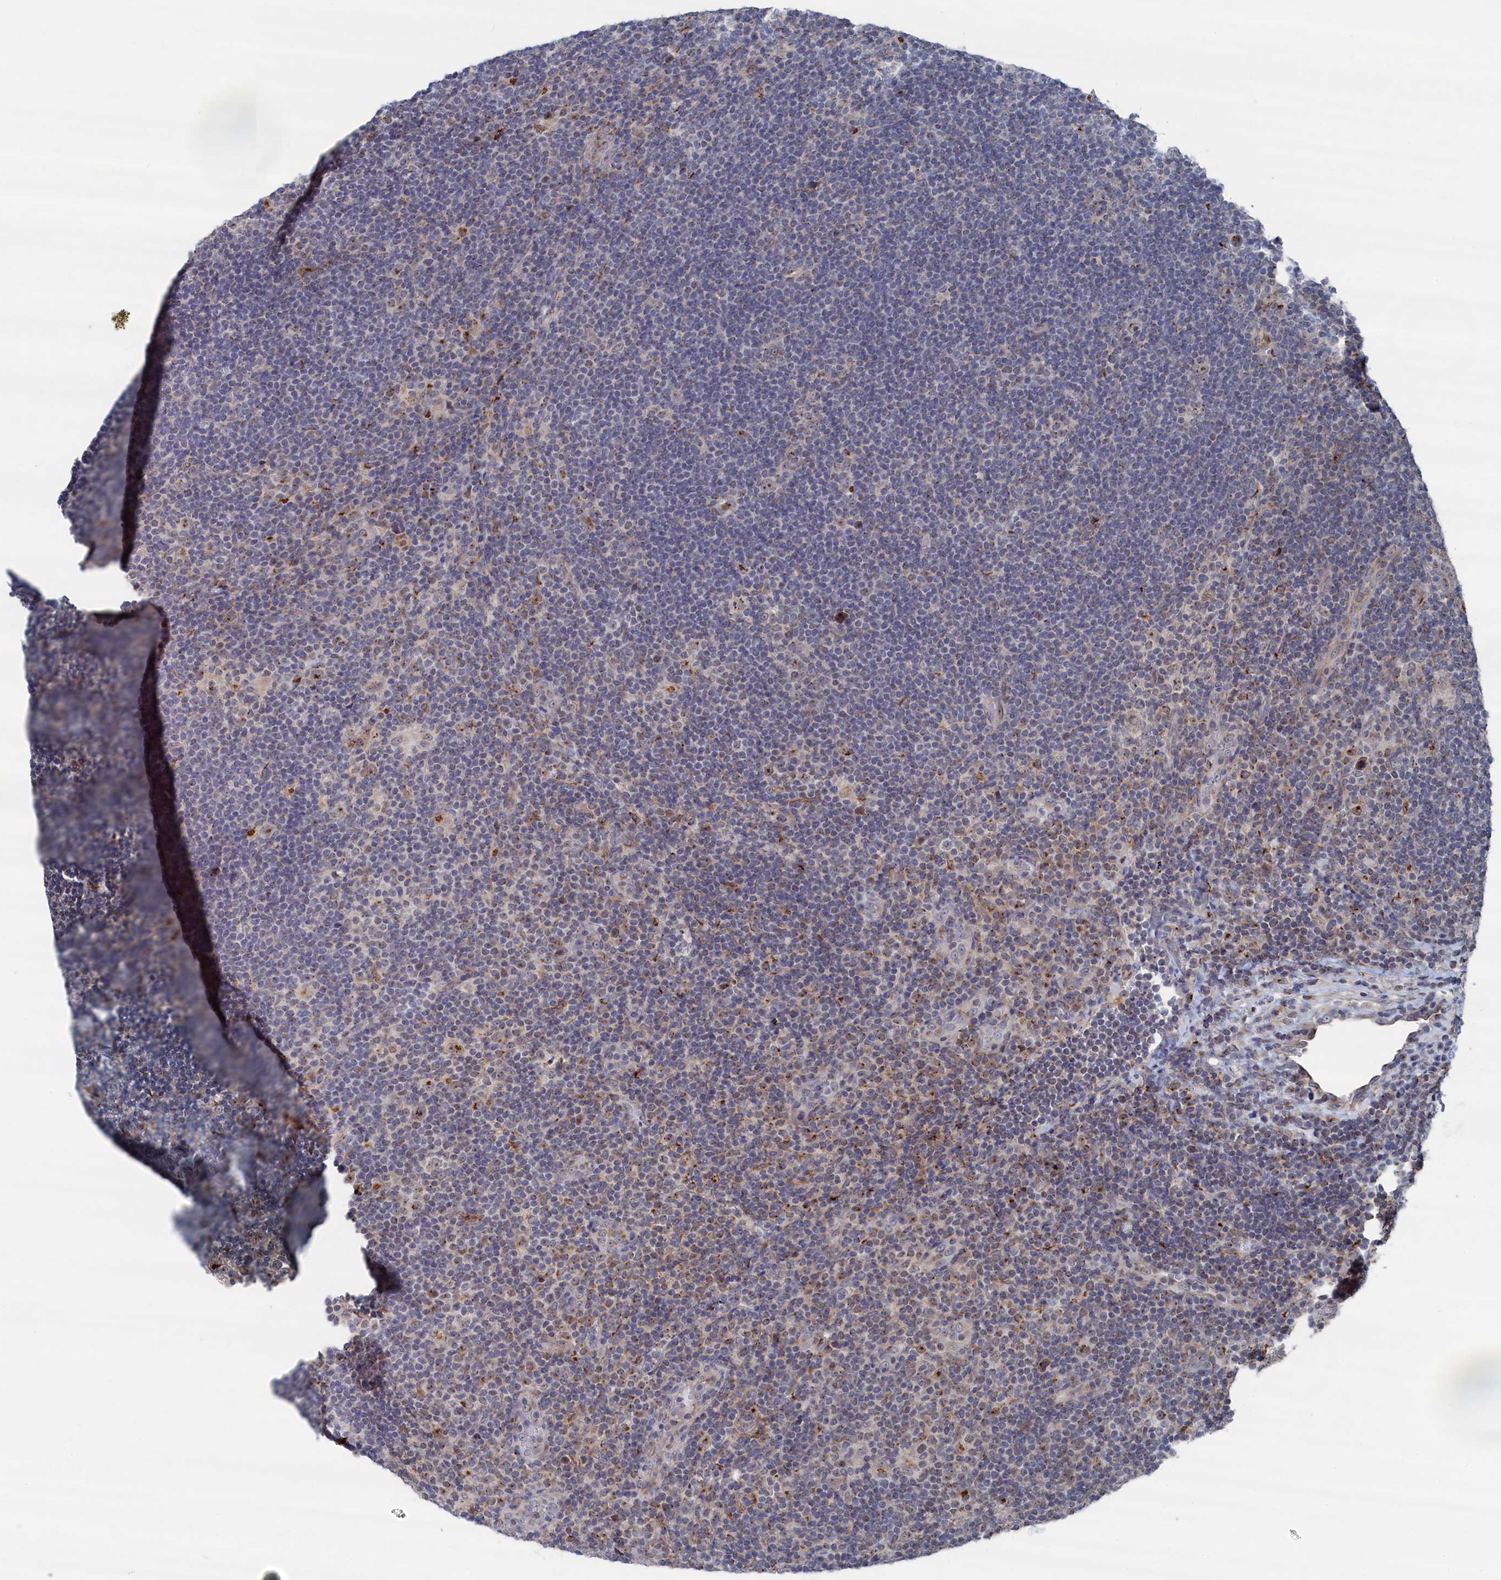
{"staining": {"intensity": "strong", "quantity": "<25%", "location": "cytoplasmic/membranous"}, "tissue": "lymphoma", "cell_type": "Tumor cells", "image_type": "cancer", "snomed": [{"axis": "morphology", "description": "Hodgkin's disease, NOS"}, {"axis": "topography", "description": "Lymph node"}], "caption": "Tumor cells show medium levels of strong cytoplasmic/membranous staining in about <25% of cells in human lymphoma.", "gene": "IRX1", "patient": {"sex": "female", "age": 57}}